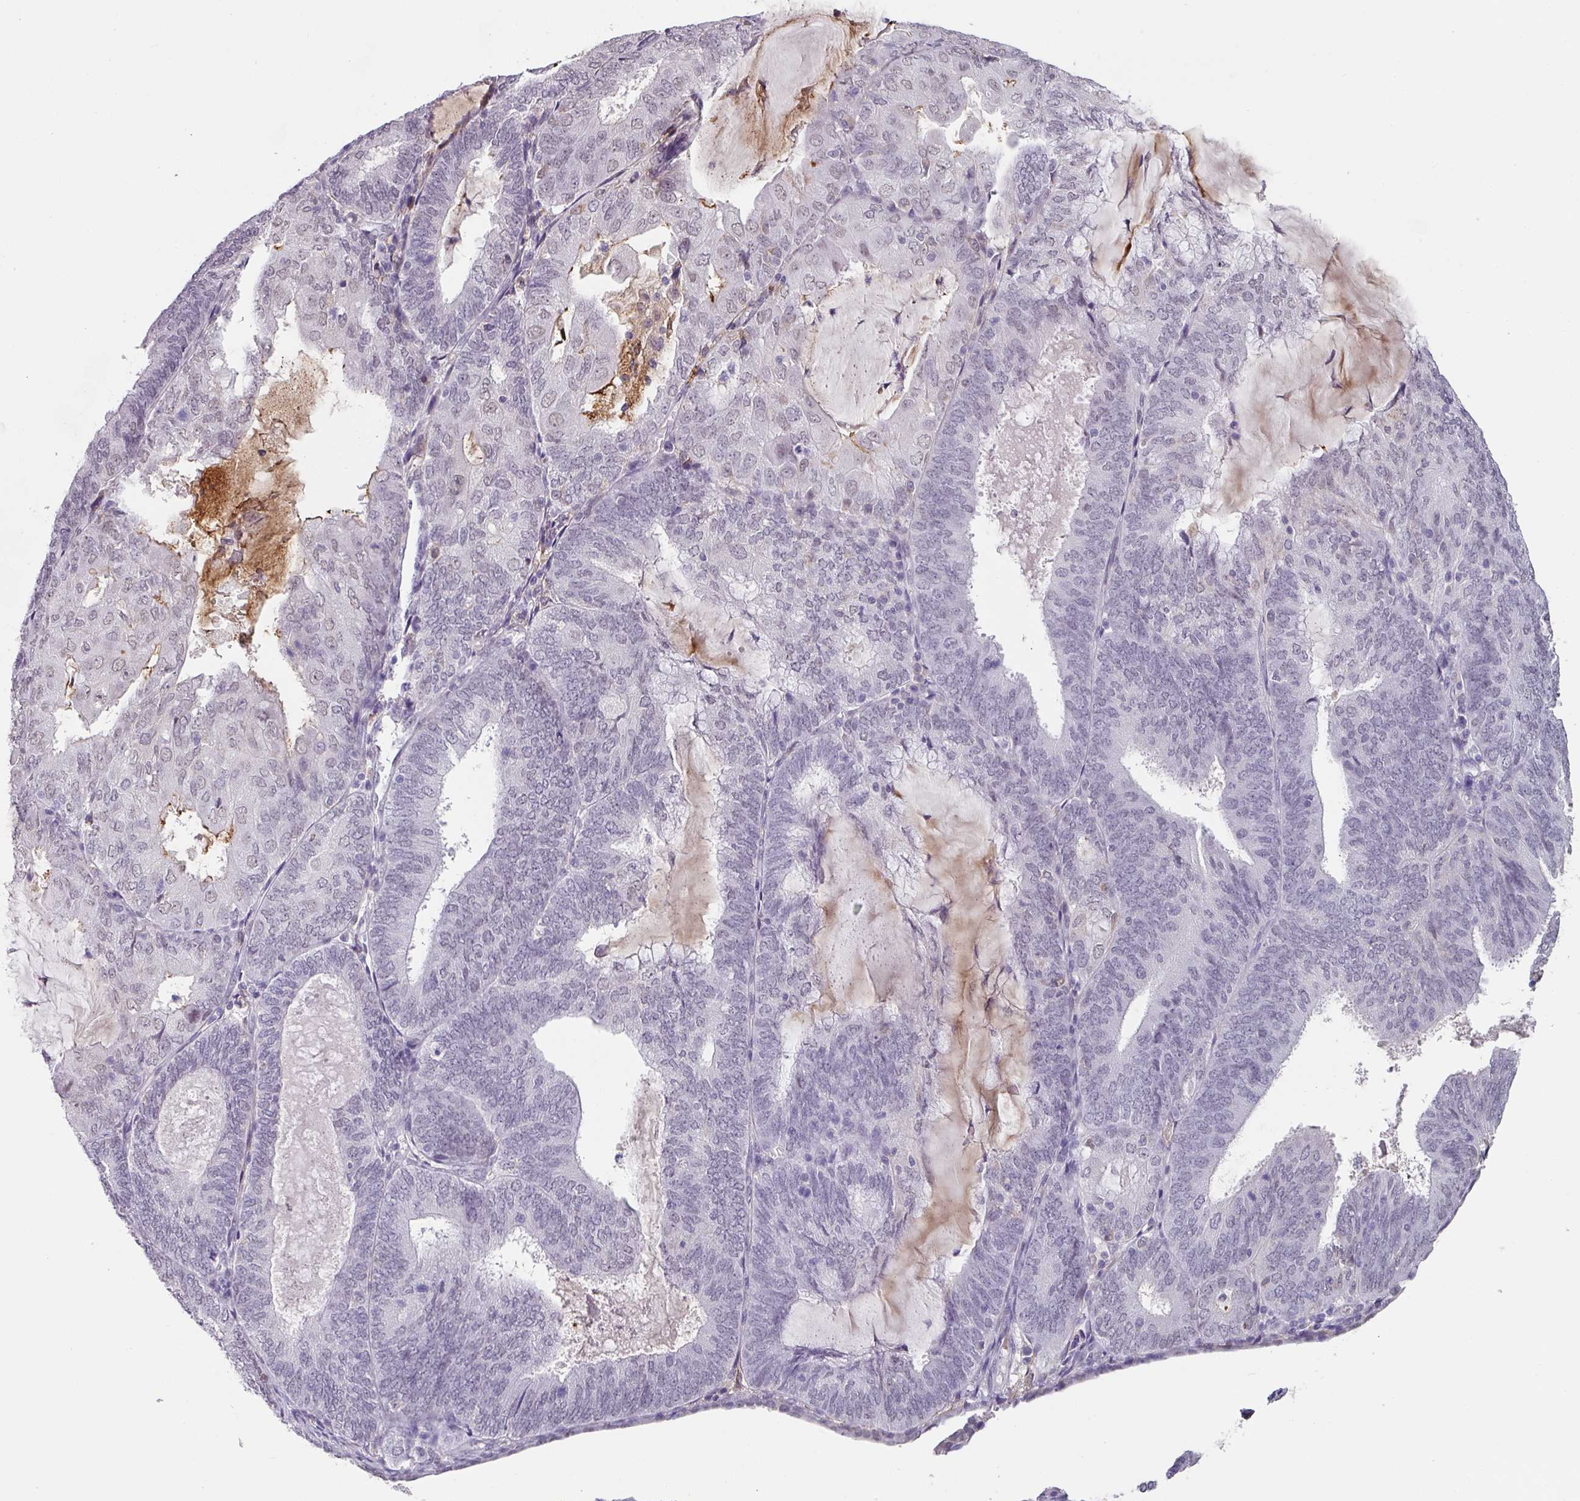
{"staining": {"intensity": "weak", "quantity": "<25%", "location": "nuclear"}, "tissue": "endometrial cancer", "cell_type": "Tumor cells", "image_type": "cancer", "snomed": [{"axis": "morphology", "description": "Adenocarcinoma, NOS"}, {"axis": "topography", "description": "Endometrium"}], "caption": "High magnification brightfield microscopy of endometrial cancer stained with DAB (brown) and counterstained with hematoxylin (blue): tumor cells show no significant staining. (Stains: DAB (3,3'-diaminobenzidine) immunohistochemistry with hematoxylin counter stain, Microscopy: brightfield microscopy at high magnification).", "gene": "C1QB", "patient": {"sex": "female", "age": 81}}